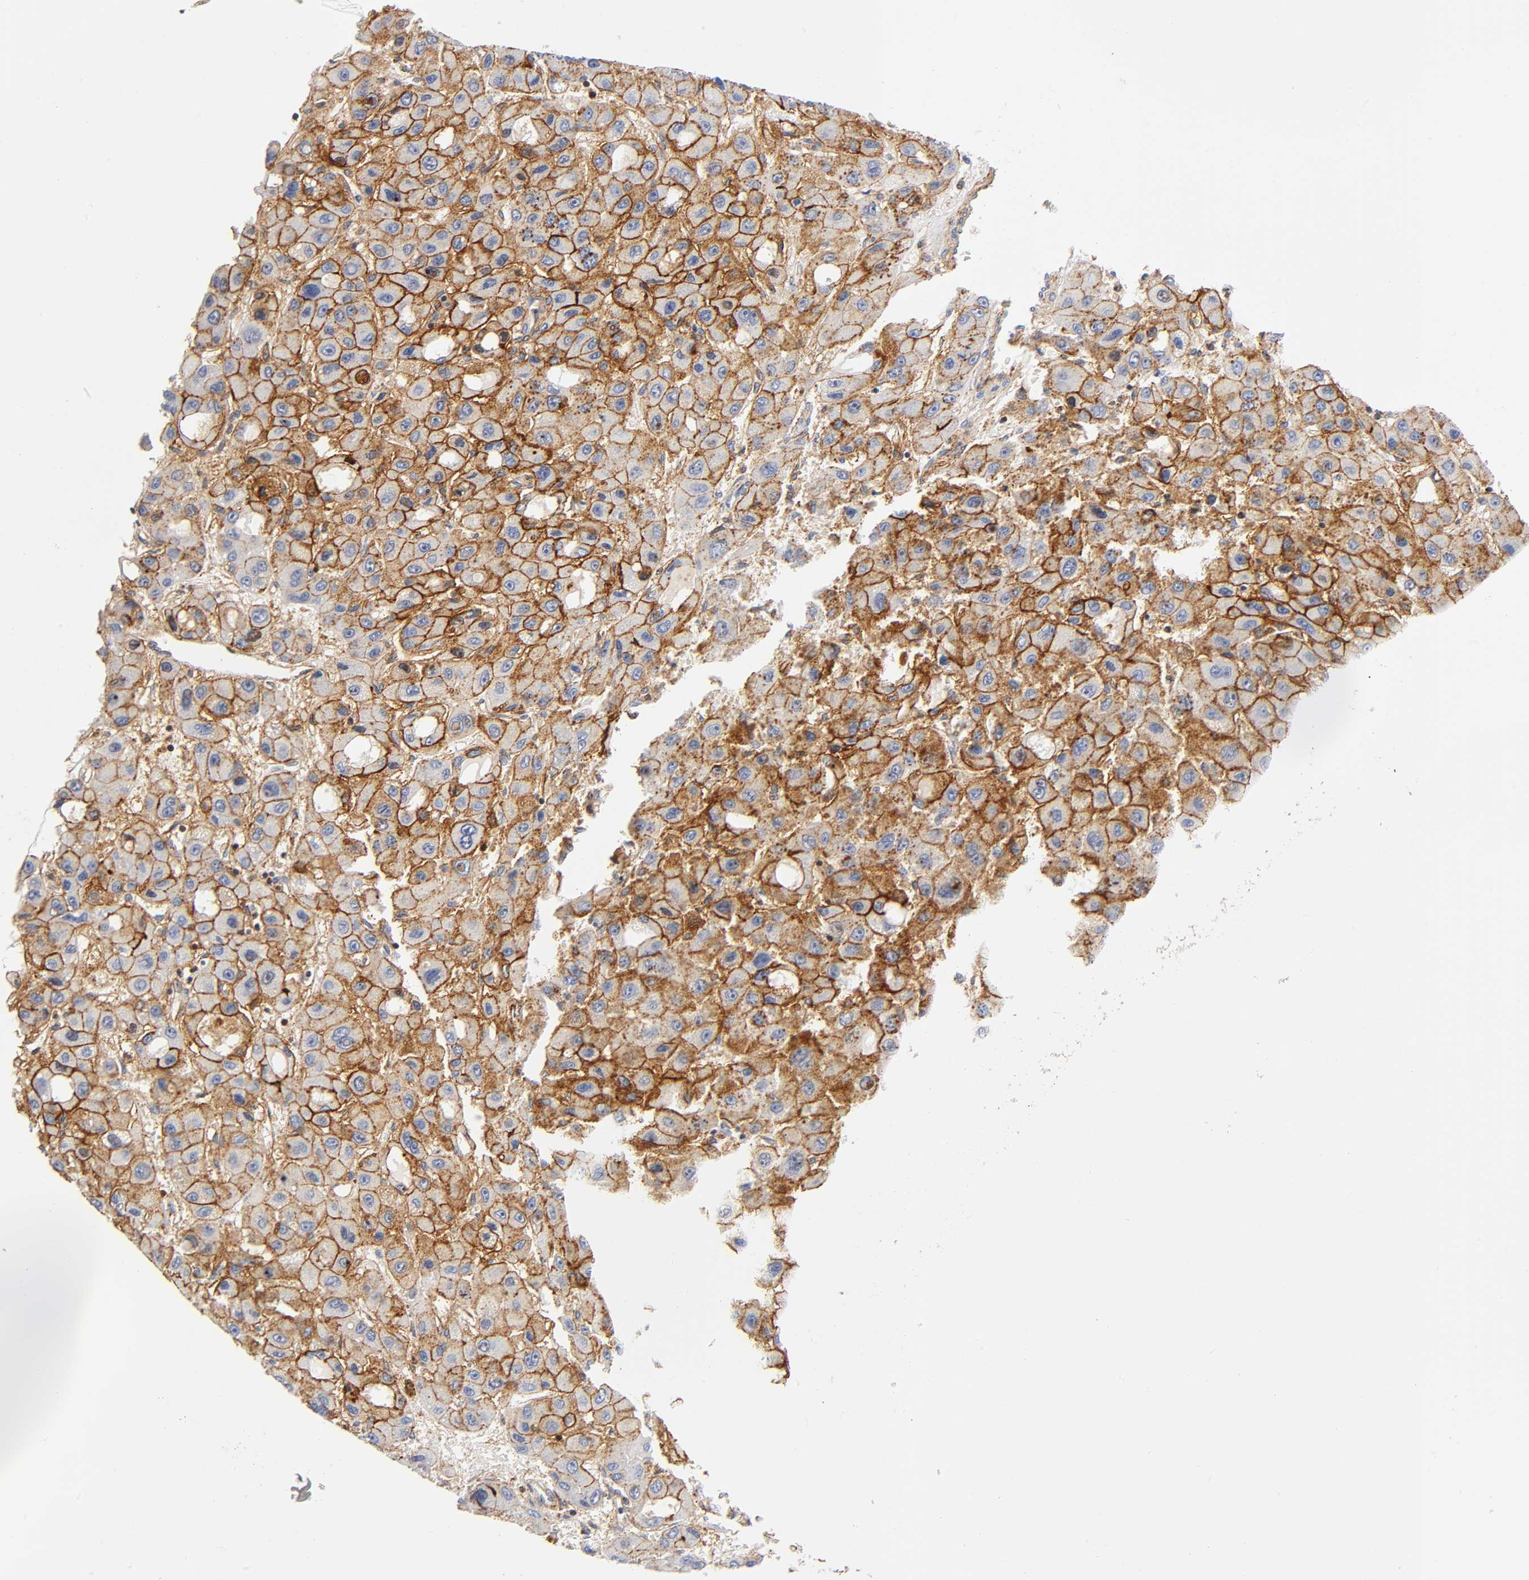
{"staining": {"intensity": "moderate", "quantity": ">75%", "location": "cytoplasmic/membranous"}, "tissue": "liver cancer", "cell_type": "Tumor cells", "image_type": "cancer", "snomed": [{"axis": "morphology", "description": "Carcinoma, Hepatocellular, NOS"}, {"axis": "topography", "description": "Liver"}], "caption": "Moderate cytoplasmic/membranous positivity for a protein is identified in approximately >75% of tumor cells of liver cancer using IHC.", "gene": "ANXA7", "patient": {"sex": "male", "age": 55}}